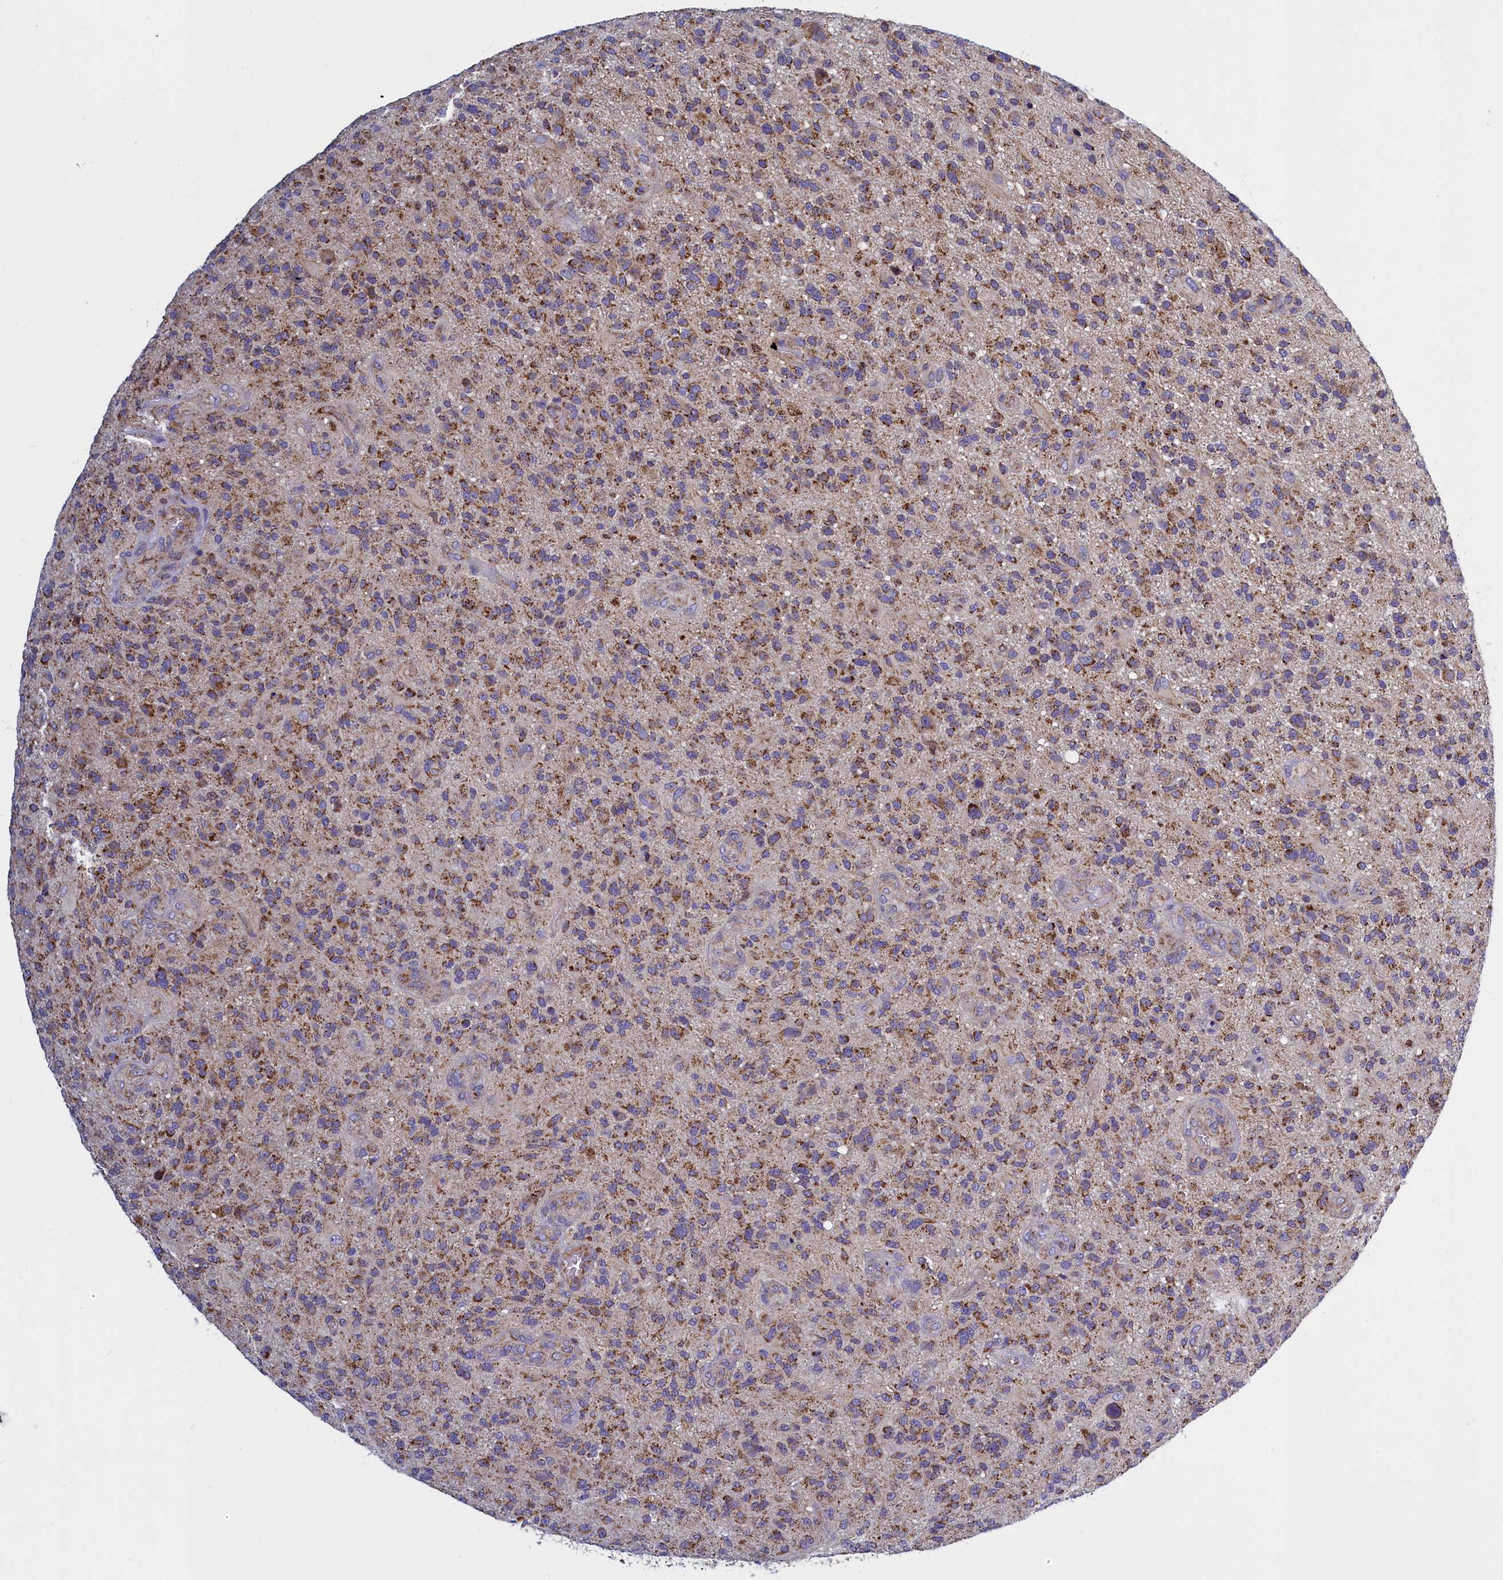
{"staining": {"intensity": "moderate", "quantity": ">75%", "location": "cytoplasmic/membranous"}, "tissue": "glioma", "cell_type": "Tumor cells", "image_type": "cancer", "snomed": [{"axis": "morphology", "description": "Glioma, malignant, High grade"}, {"axis": "topography", "description": "Brain"}], "caption": "A high-resolution image shows immunohistochemistry (IHC) staining of malignant high-grade glioma, which shows moderate cytoplasmic/membranous positivity in about >75% of tumor cells.", "gene": "IFT122", "patient": {"sex": "male", "age": 47}}